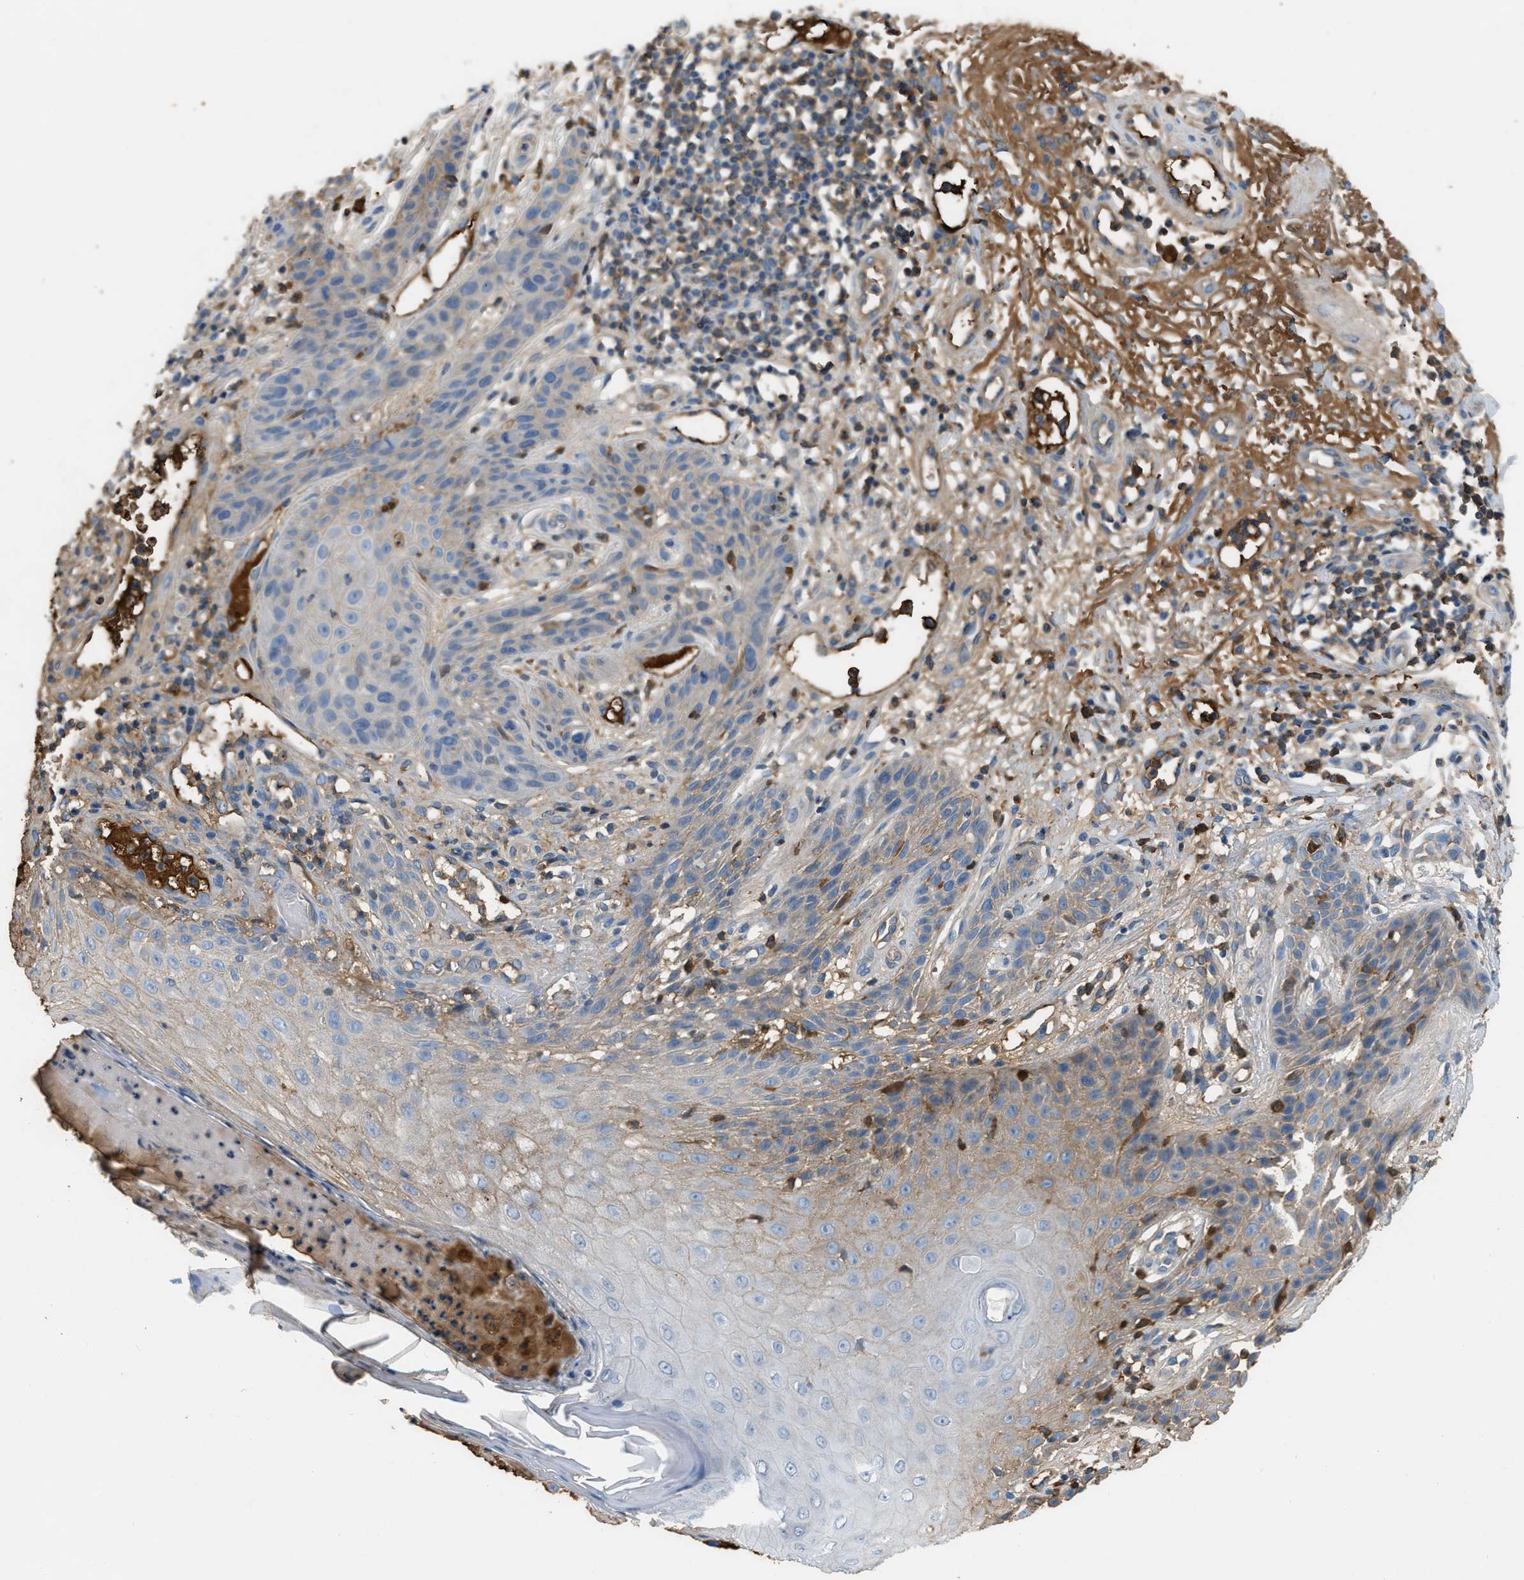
{"staining": {"intensity": "weak", "quantity": "<25%", "location": "cytoplasmic/membranous"}, "tissue": "skin cancer", "cell_type": "Tumor cells", "image_type": "cancer", "snomed": [{"axis": "morphology", "description": "Normal tissue, NOS"}, {"axis": "morphology", "description": "Basal cell carcinoma"}, {"axis": "topography", "description": "Skin"}], "caption": "Skin cancer was stained to show a protein in brown. There is no significant expression in tumor cells.", "gene": "STC1", "patient": {"sex": "male", "age": 79}}